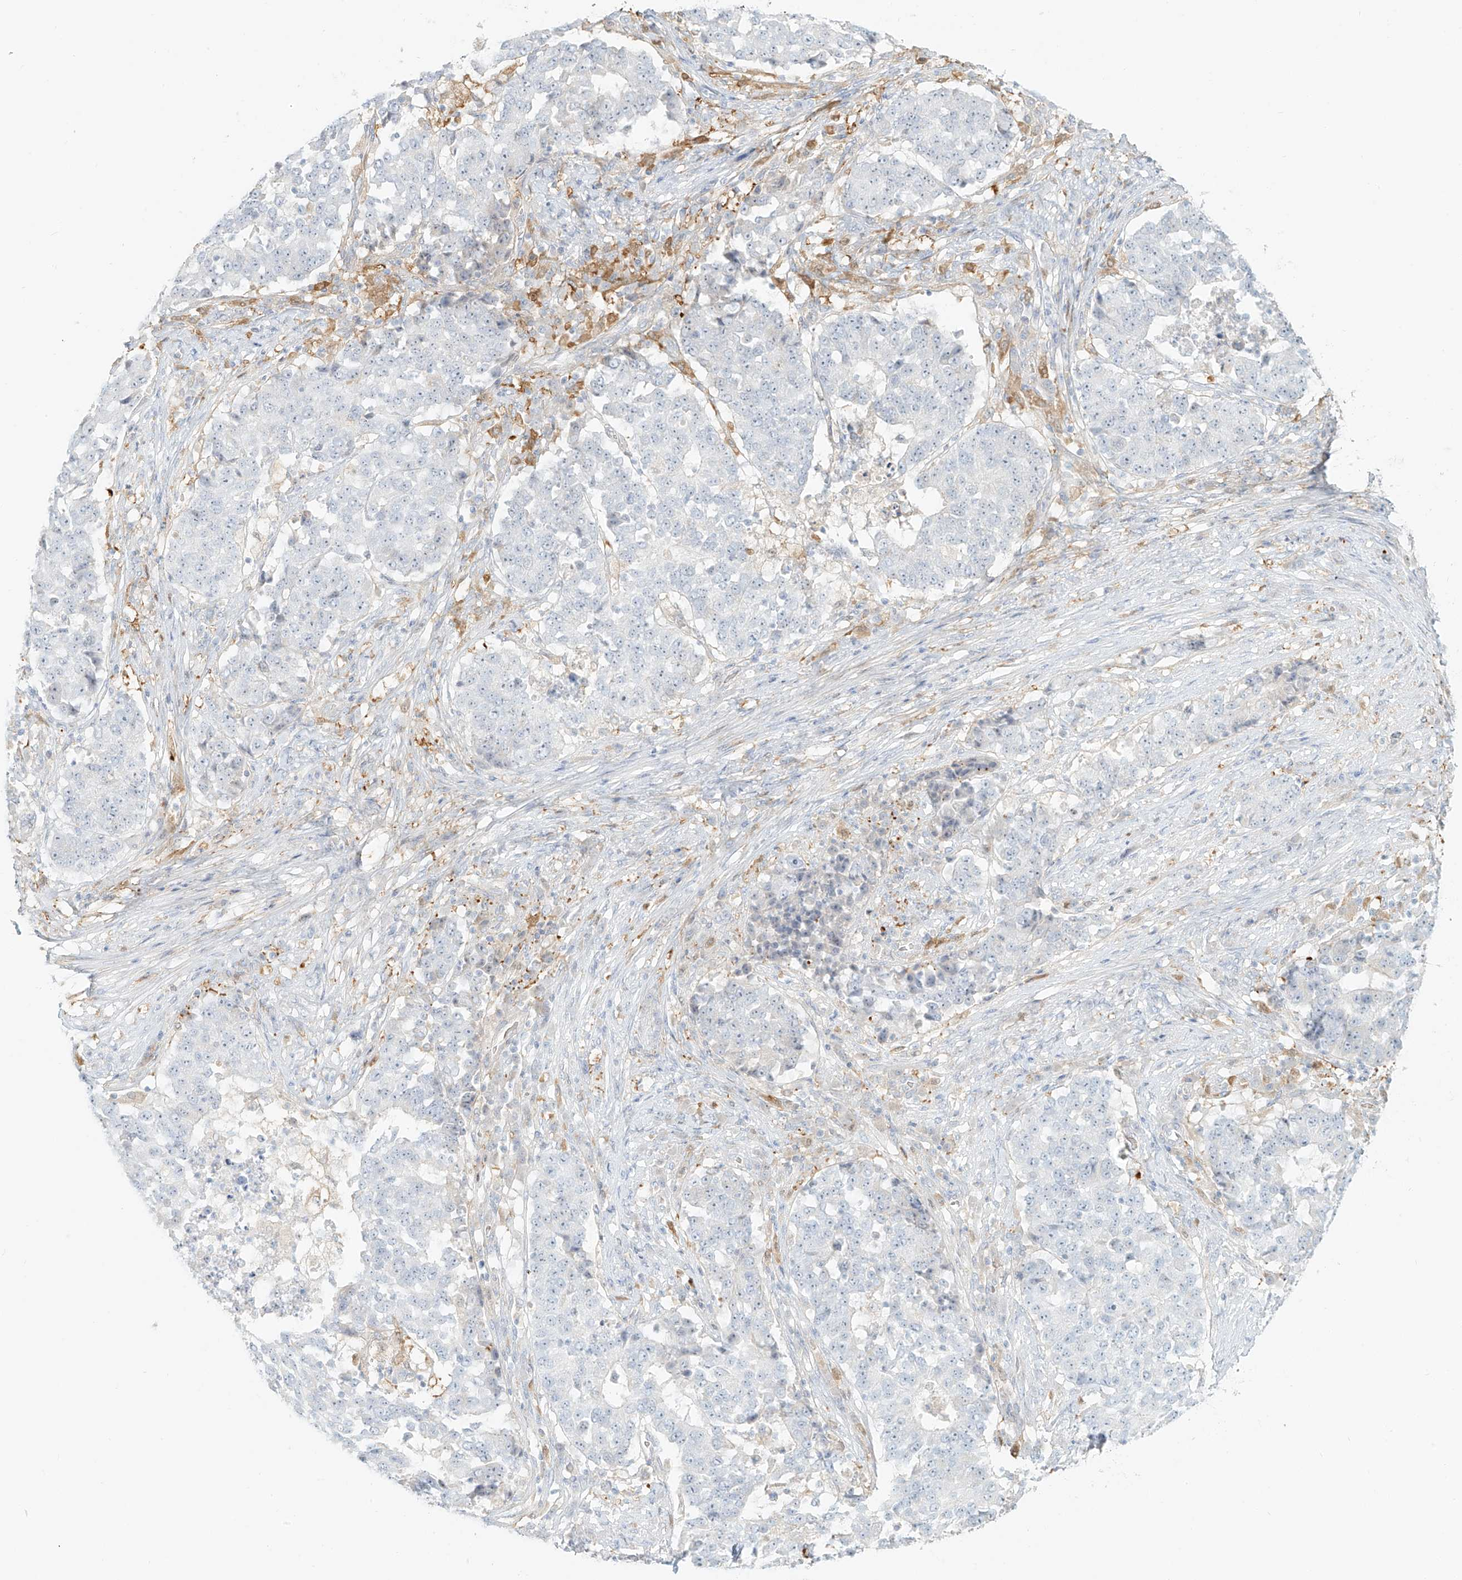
{"staining": {"intensity": "negative", "quantity": "none", "location": "none"}, "tissue": "stomach cancer", "cell_type": "Tumor cells", "image_type": "cancer", "snomed": [{"axis": "morphology", "description": "Adenocarcinoma, NOS"}, {"axis": "topography", "description": "Stomach"}], "caption": "Immunohistochemical staining of stomach adenocarcinoma demonstrates no significant positivity in tumor cells.", "gene": "UPK1B", "patient": {"sex": "male", "age": 59}}